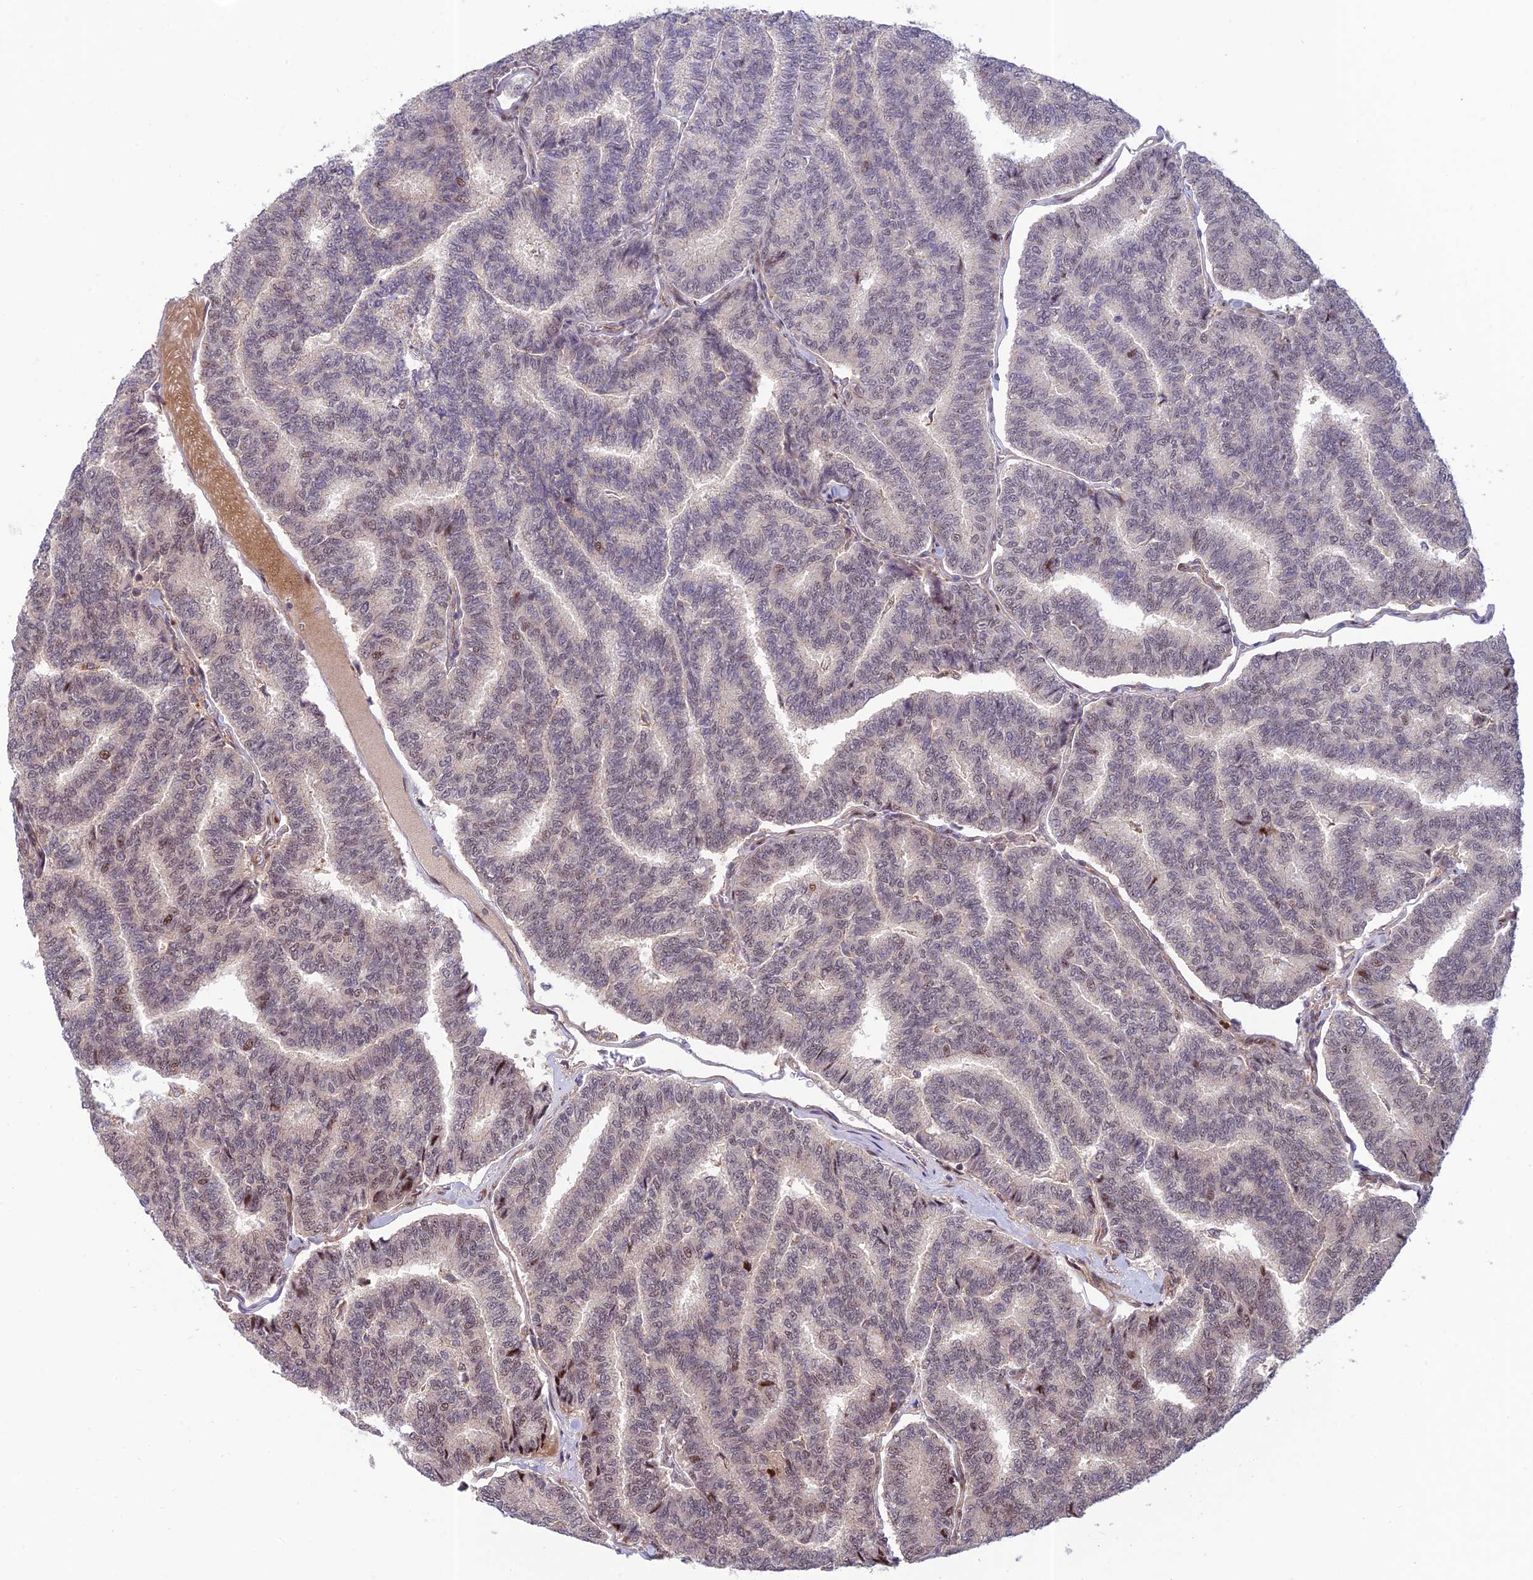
{"staining": {"intensity": "weak", "quantity": "<25%", "location": "nuclear"}, "tissue": "thyroid cancer", "cell_type": "Tumor cells", "image_type": "cancer", "snomed": [{"axis": "morphology", "description": "Papillary adenocarcinoma, NOS"}, {"axis": "topography", "description": "Thyroid gland"}], "caption": "Protein analysis of thyroid cancer (papillary adenocarcinoma) displays no significant staining in tumor cells. (DAB (3,3'-diaminobenzidine) immunohistochemistry (IHC), high magnification).", "gene": "ZNF584", "patient": {"sex": "female", "age": 35}}